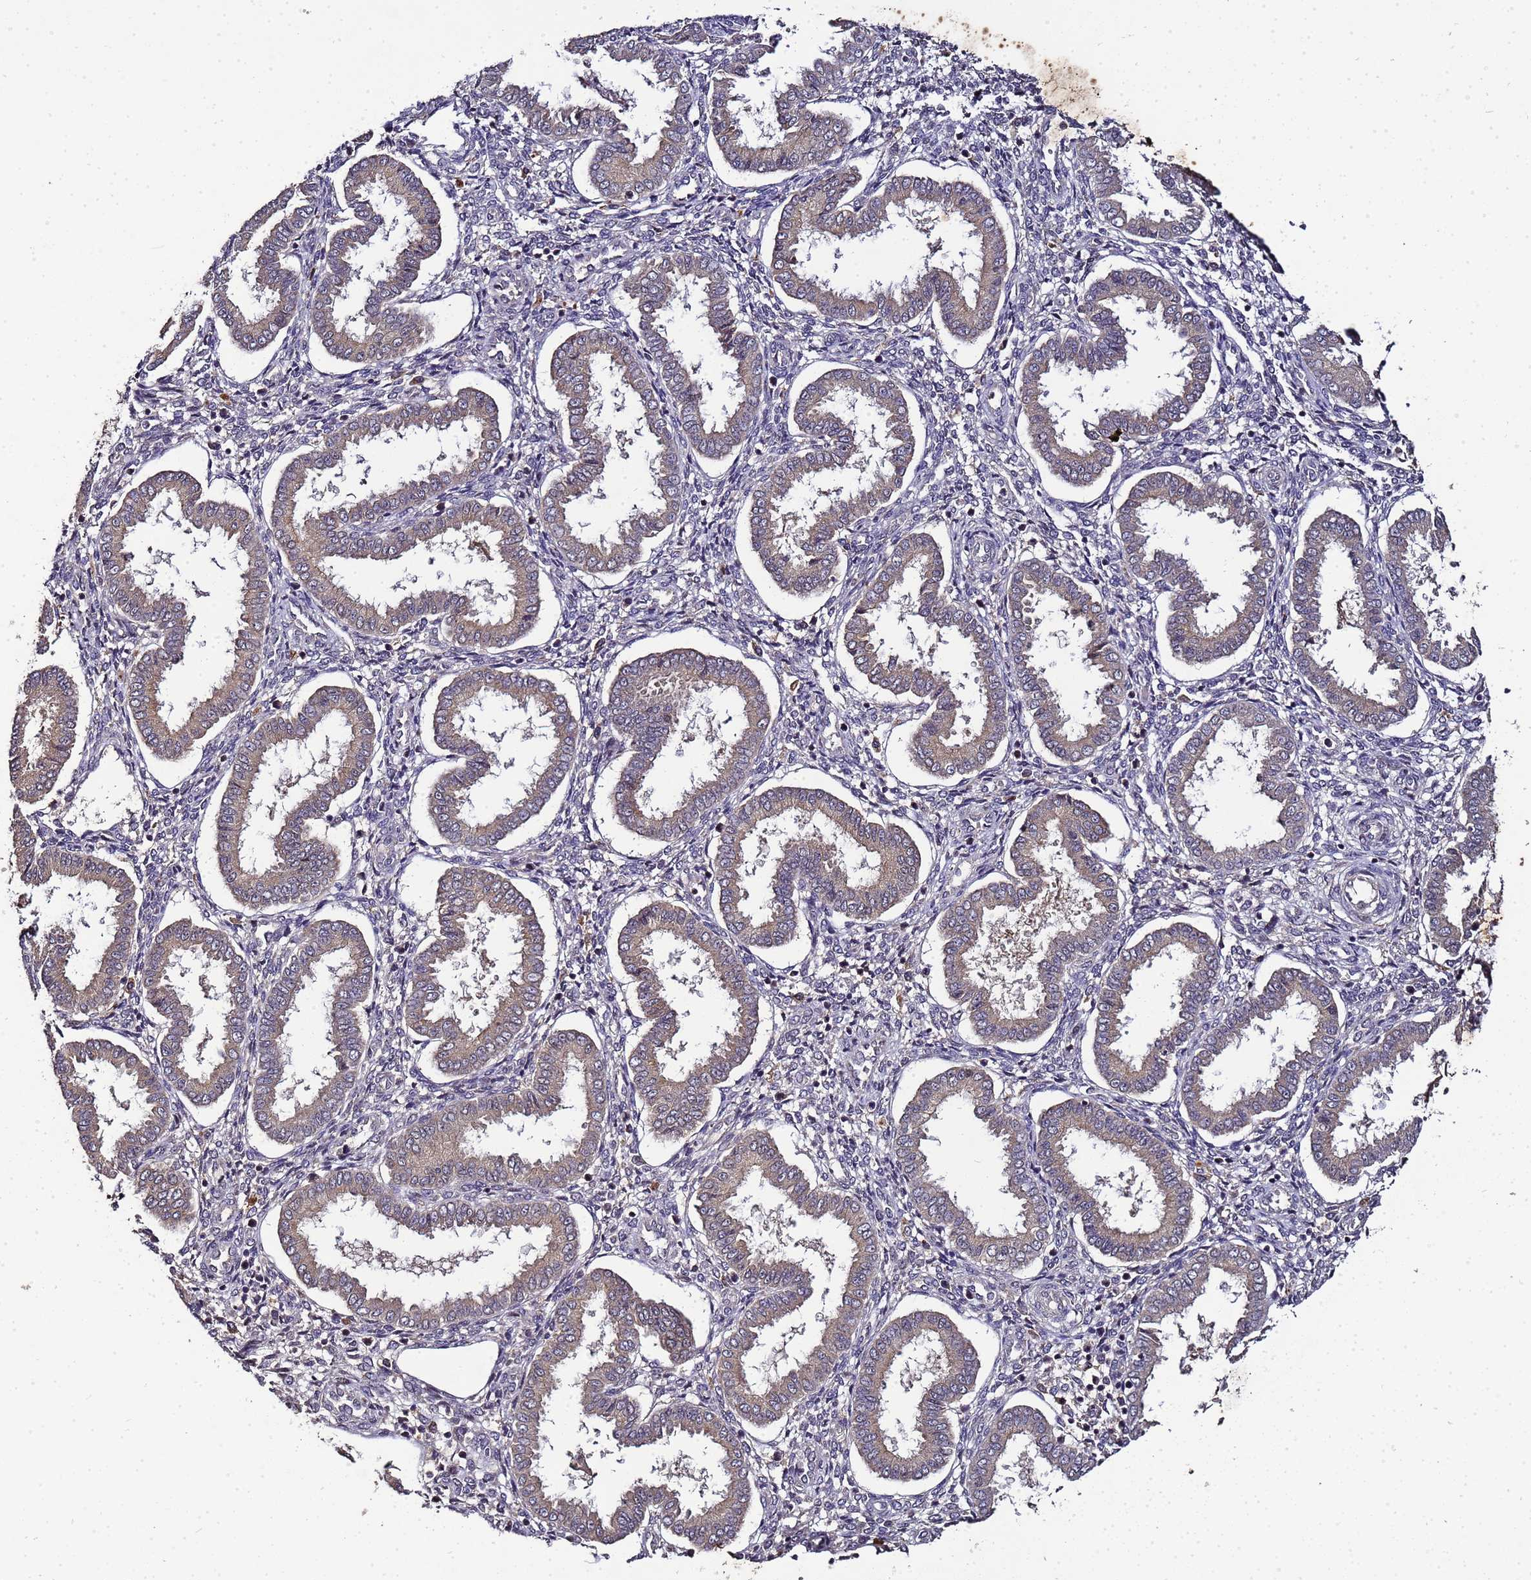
{"staining": {"intensity": "negative", "quantity": "none", "location": "none"}, "tissue": "endometrium", "cell_type": "Cells in endometrial stroma", "image_type": "normal", "snomed": [{"axis": "morphology", "description": "Normal tissue, NOS"}, {"axis": "topography", "description": "Endometrium"}], "caption": "This micrograph is of normal endometrium stained with immunohistochemistry (IHC) to label a protein in brown with the nuclei are counter-stained blue. There is no expression in cells in endometrial stroma. The staining is performed using DAB brown chromogen with nuclei counter-stained in using hematoxylin.", "gene": "LGI4", "patient": {"sex": "female", "age": 24}}